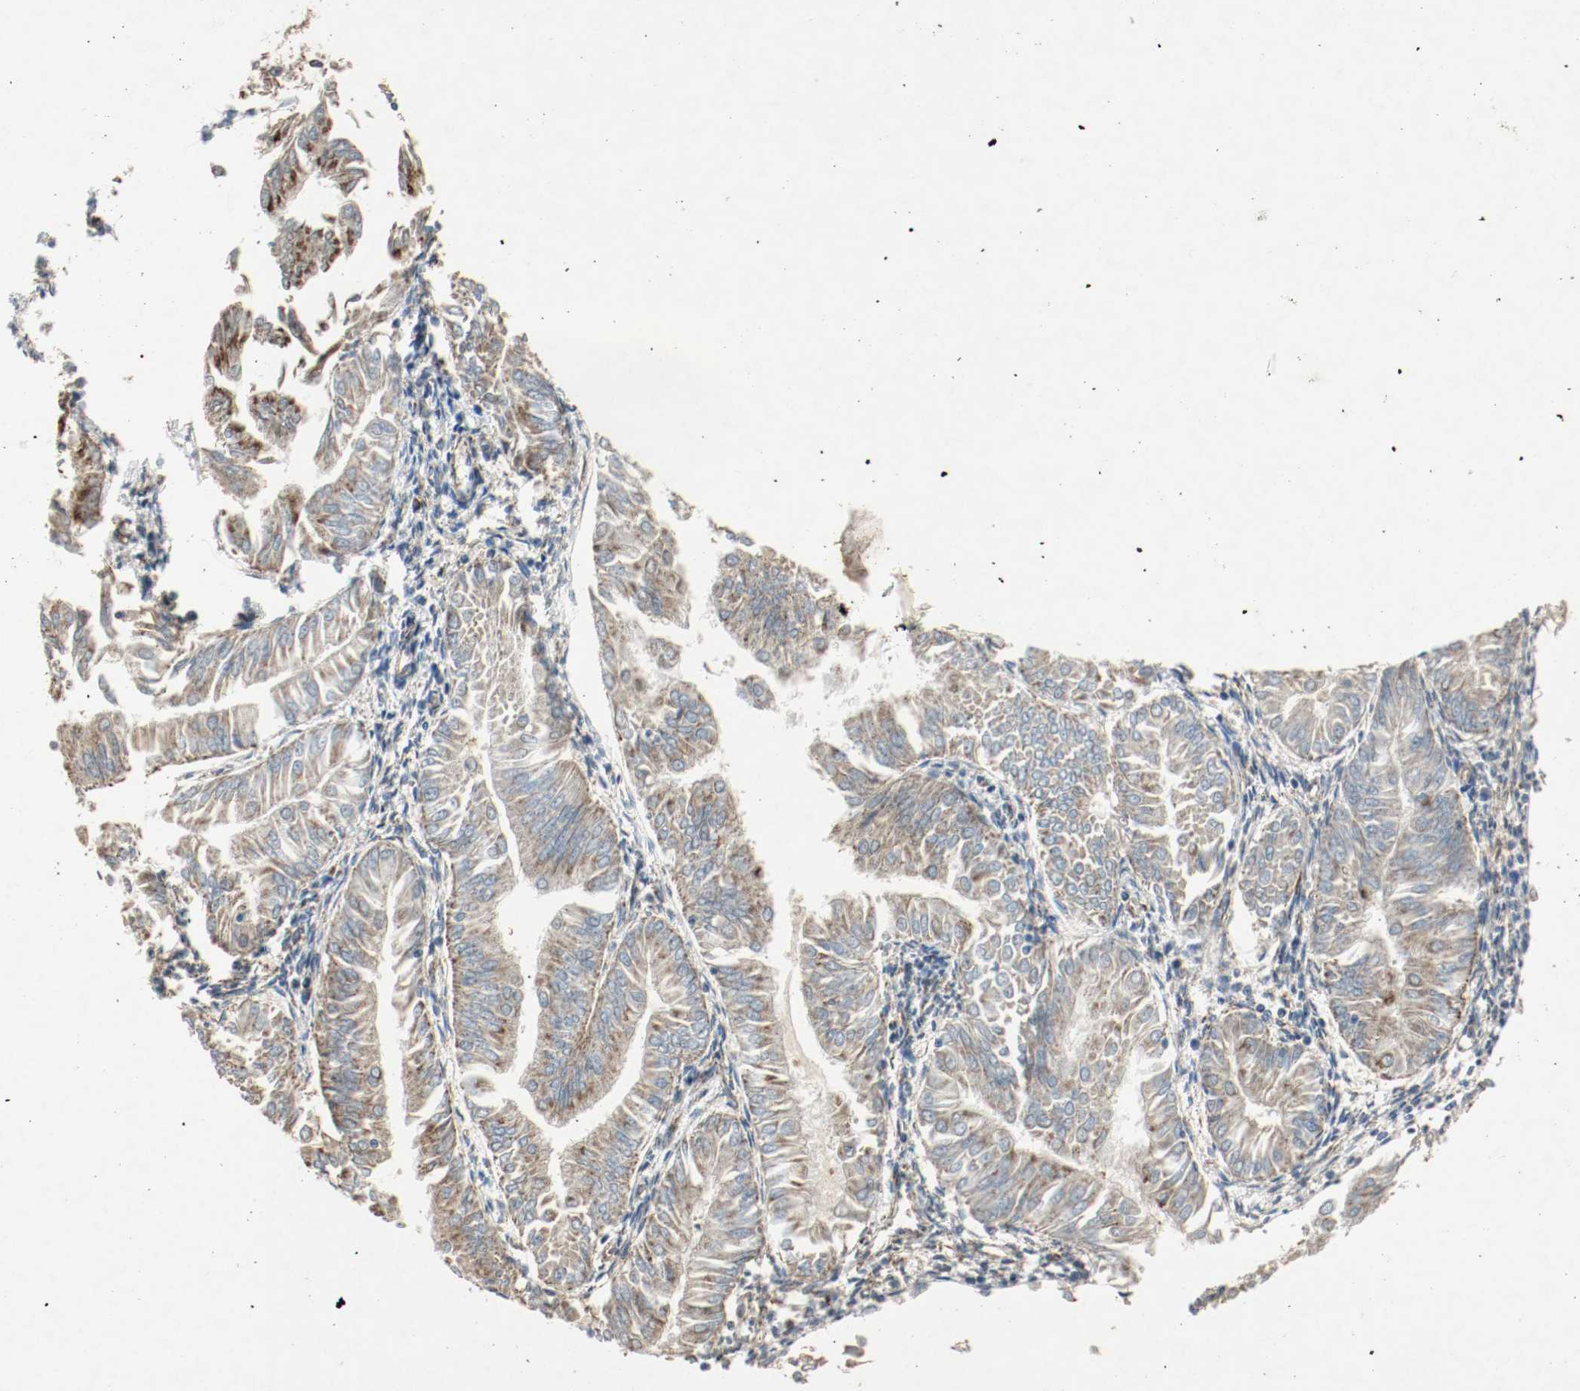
{"staining": {"intensity": "strong", "quantity": ">75%", "location": "cytoplasmic/membranous"}, "tissue": "endometrial cancer", "cell_type": "Tumor cells", "image_type": "cancer", "snomed": [{"axis": "morphology", "description": "Adenocarcinoma, NOS"}, {"axis": "topography", "description": "Endometrium"}], "caption": "Human endometrial adenocarcinoma stained with a brown dye reveals strong cytoplasmic/membranous positive staining in about >75% of tumor cells.", "gene": "PLCG1", "patient": {"sex": "female", "age": 53}}